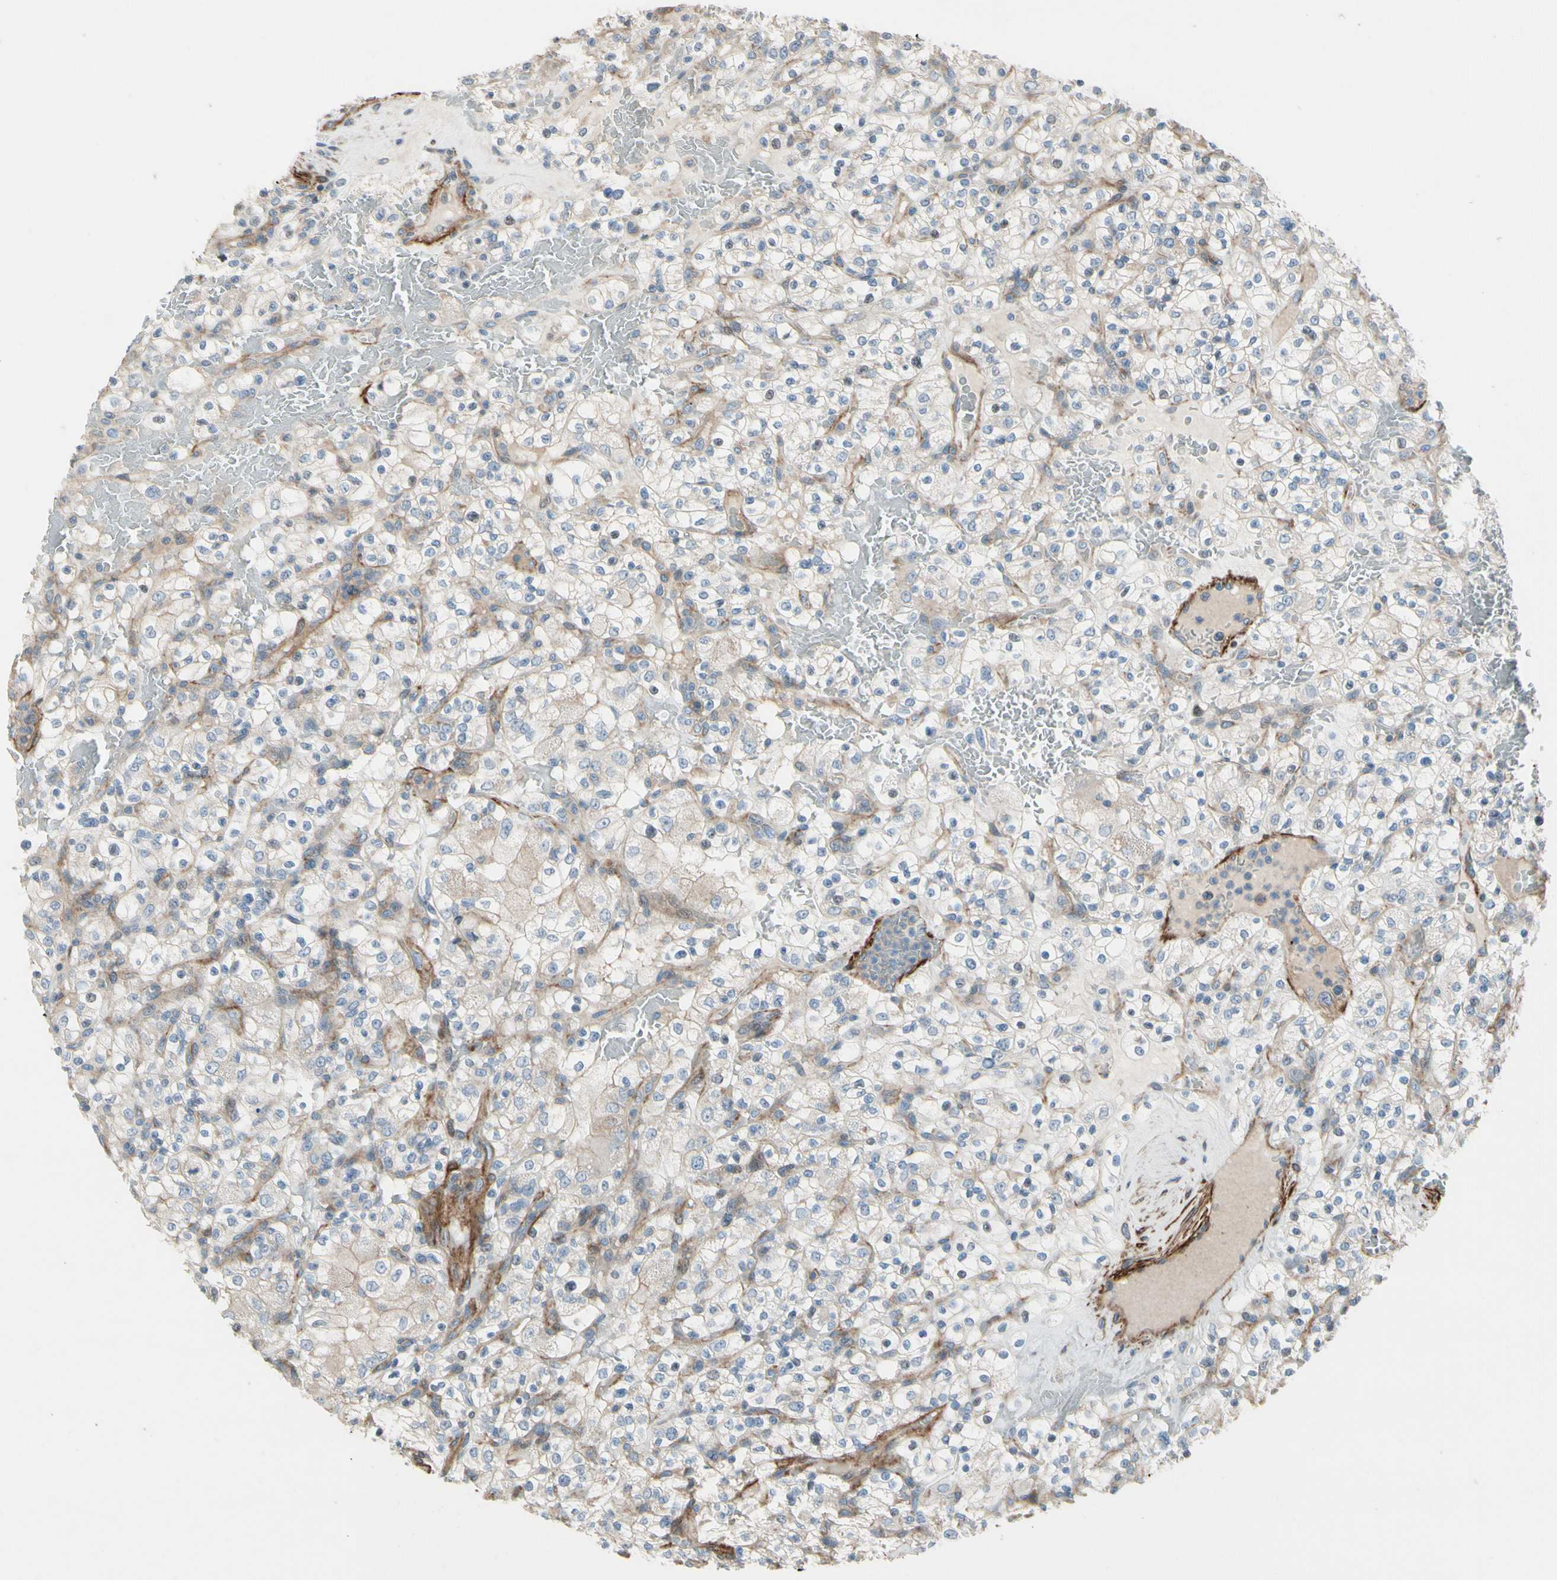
{"staining": {"intensity": "negative", "quantity": "none", "location": "none"}, "tissue": "renal cancer", "cell_type": "Tumor cells", "image_type": "cancer", "snomed": [{"axis": "morphology", "description": "Normal tissue, NOS"}, {"axis": "morphology", "description": "Adenocarcinoma, NOS"}, {"axis": "topography", "description": "Kidney"}], "caption": "The image displays no significant expression in tumor cells of renal cancer (adenocarcinoma).", "gene": "TPM1", "patient": {"sex": "female", "age": 72}}